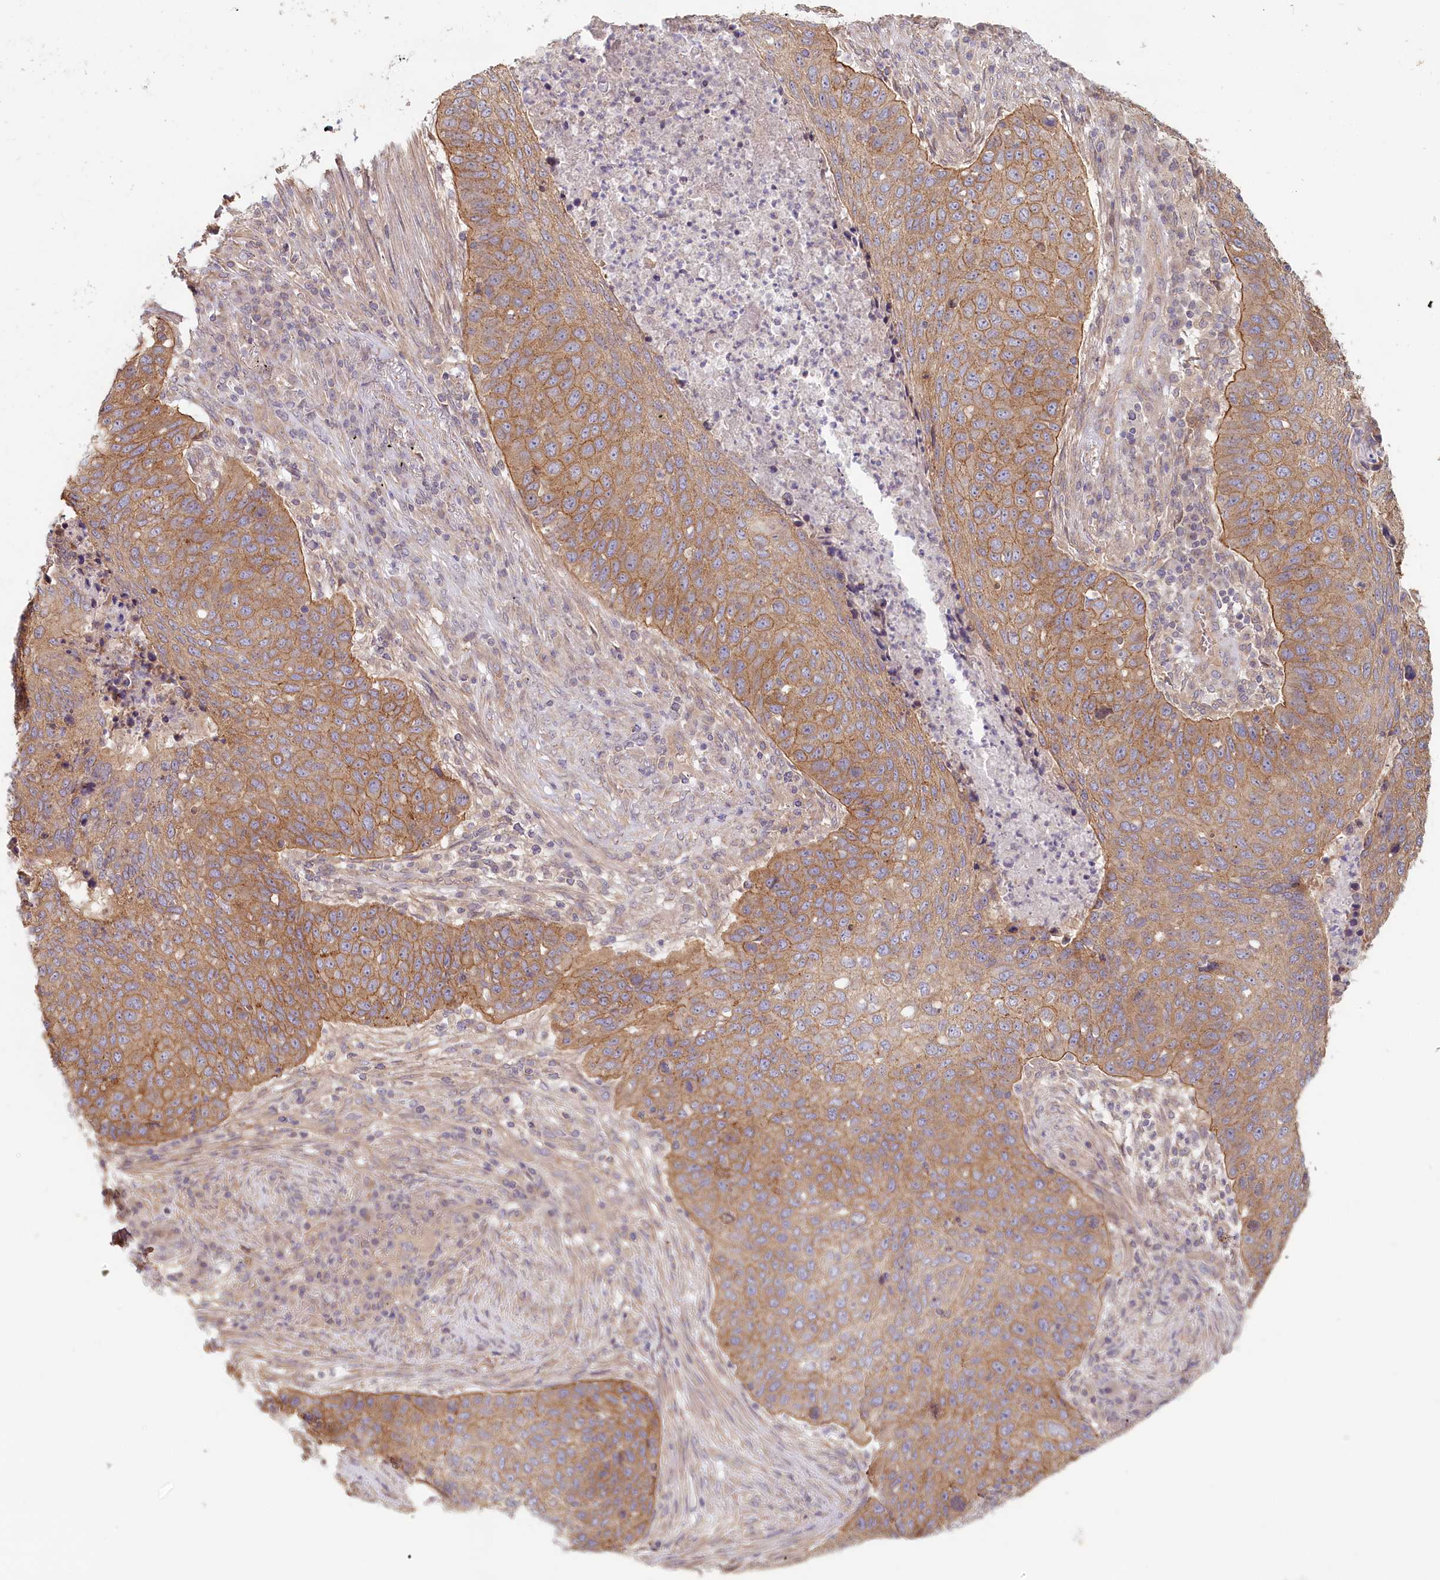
{"staining": {"intensity": "moderate", "quantity": ">75%", "location": "cytoplasmic/membranous"}, "tissue": "lung cancer", "cell_type": "Tumor cells", "image_type": "cancer", "snomed": [{"axis": "morphology", "description": "Squamous cell carcinoma, NOS"}, {"axis": "topography", "description": "Lung"}], "caption": "This photomicrograph exhibits IHC staining of human lung cancer (squamous cell carcinoma), with medium moderate cytoplasmic/membranous positivity in approximately >75% of tumor cells.", "gene": "TCHP", "patient": {"sex": "female", "age": 63}}